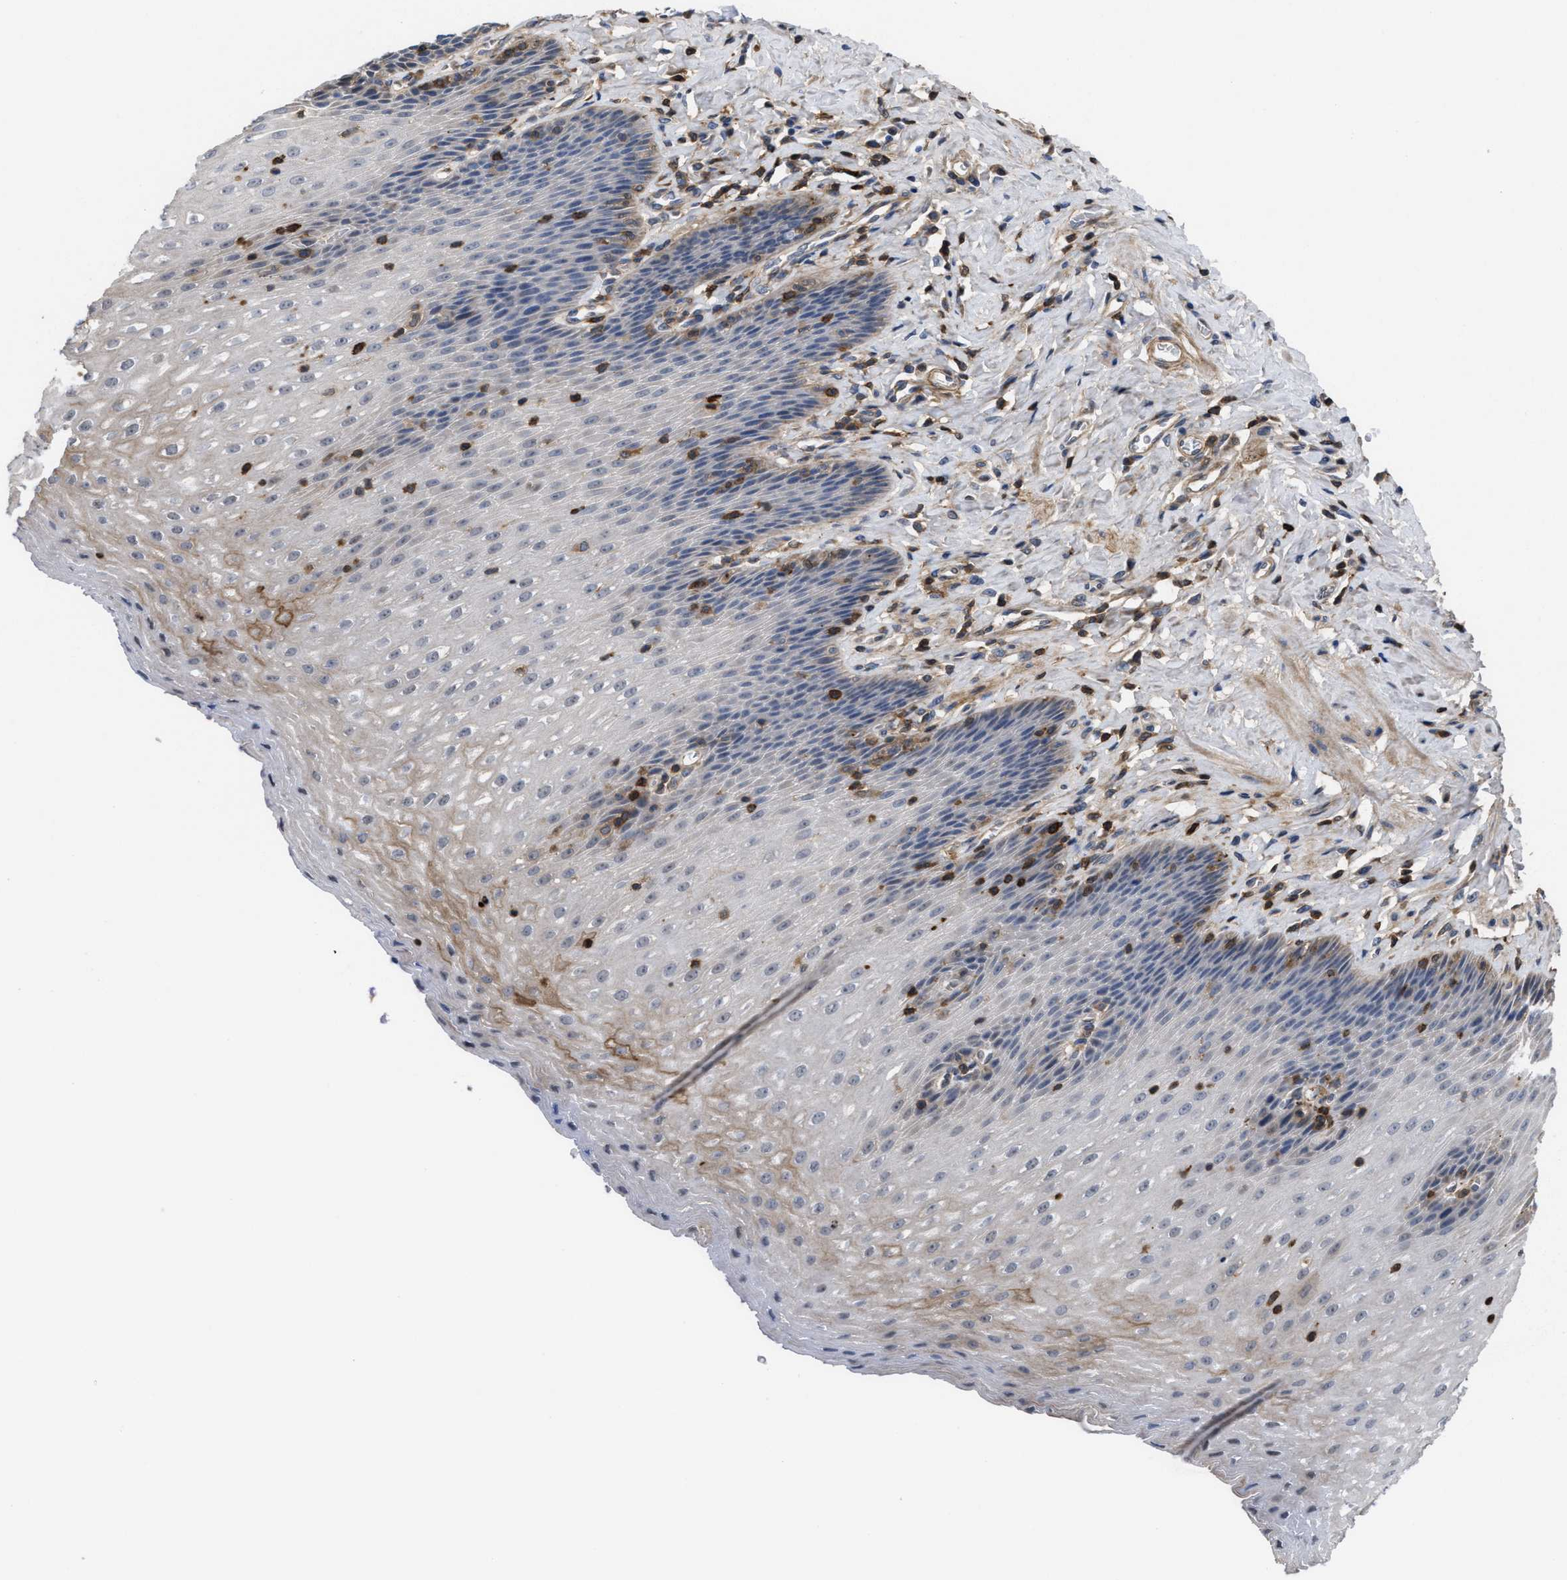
{"staining": {"intensity": "weak", "quantity": "<25%", "location": "cytoplasmic/membranous"}, "tissue": "esophagus", "cell_type": "Squamous epithelial cells", "image_type": "normal", "snomed": [{"axis": "morphology", "description": "Normal tissue, NOS"}, {"axis": "topography", "description": "Esophagus"}], "caption": "Squamous epithelial cells show no significant protein staining in benign esophagus. (DAB IHC with hematoxylin counter stain).", "gene": "PTPRE", "patient": {"sex": "female", "age": 61}}